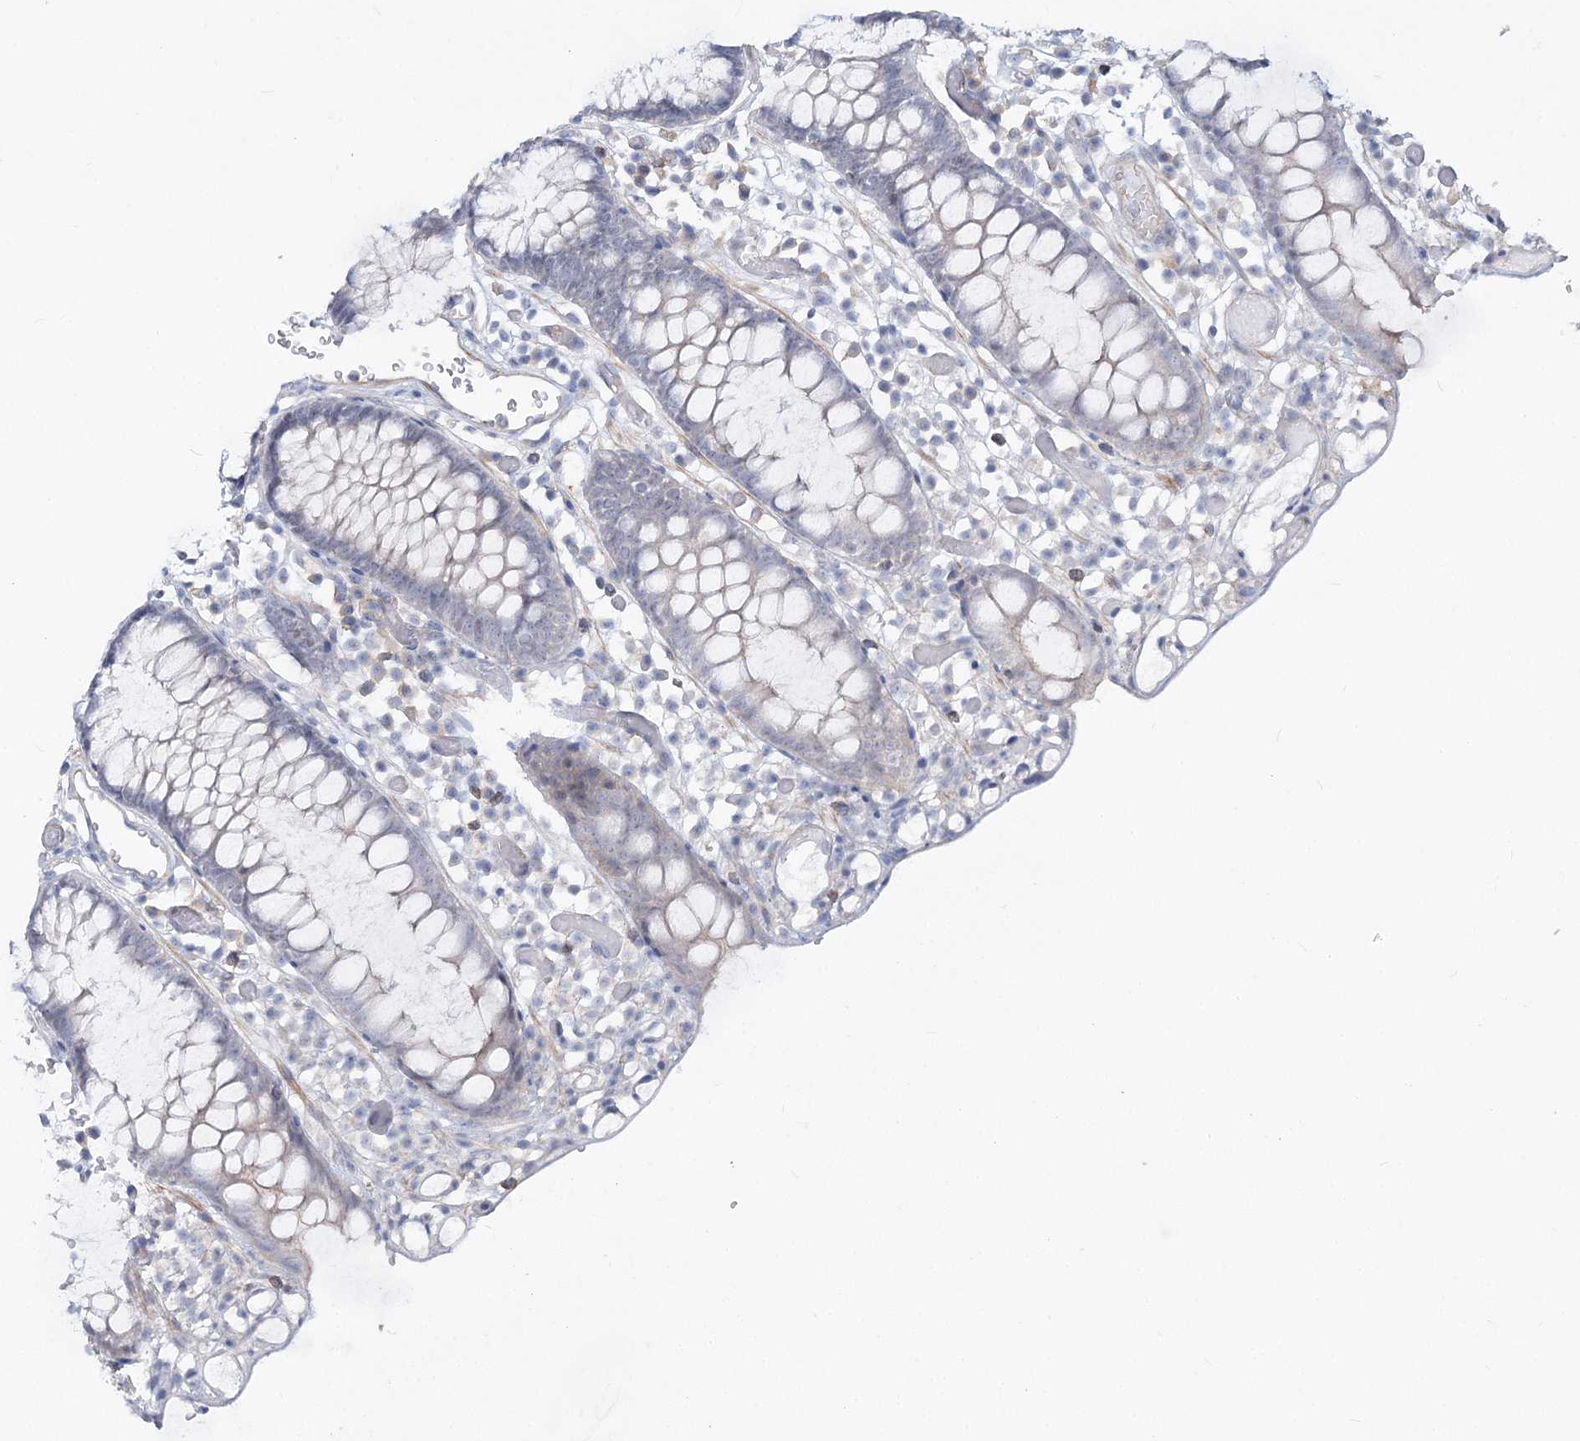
{"staining": {"intensity": "negative", "quantity": "none", "location": "none"}, "tissue": "colon", "cell_type": "Endothelial cells", "image_type": "normal", "snomed": [{"axis": "morphology", "description": "Normal tissue, NOS"}, {"axis": "topography", "description": "Colon"}], "caption": "The histopathology image demonstrates no significant staining in endothelial cells of colon. (DAB IHC, high magnification).", "gene": "ARSI", "patient": {"sex": "male", "age": 14}}